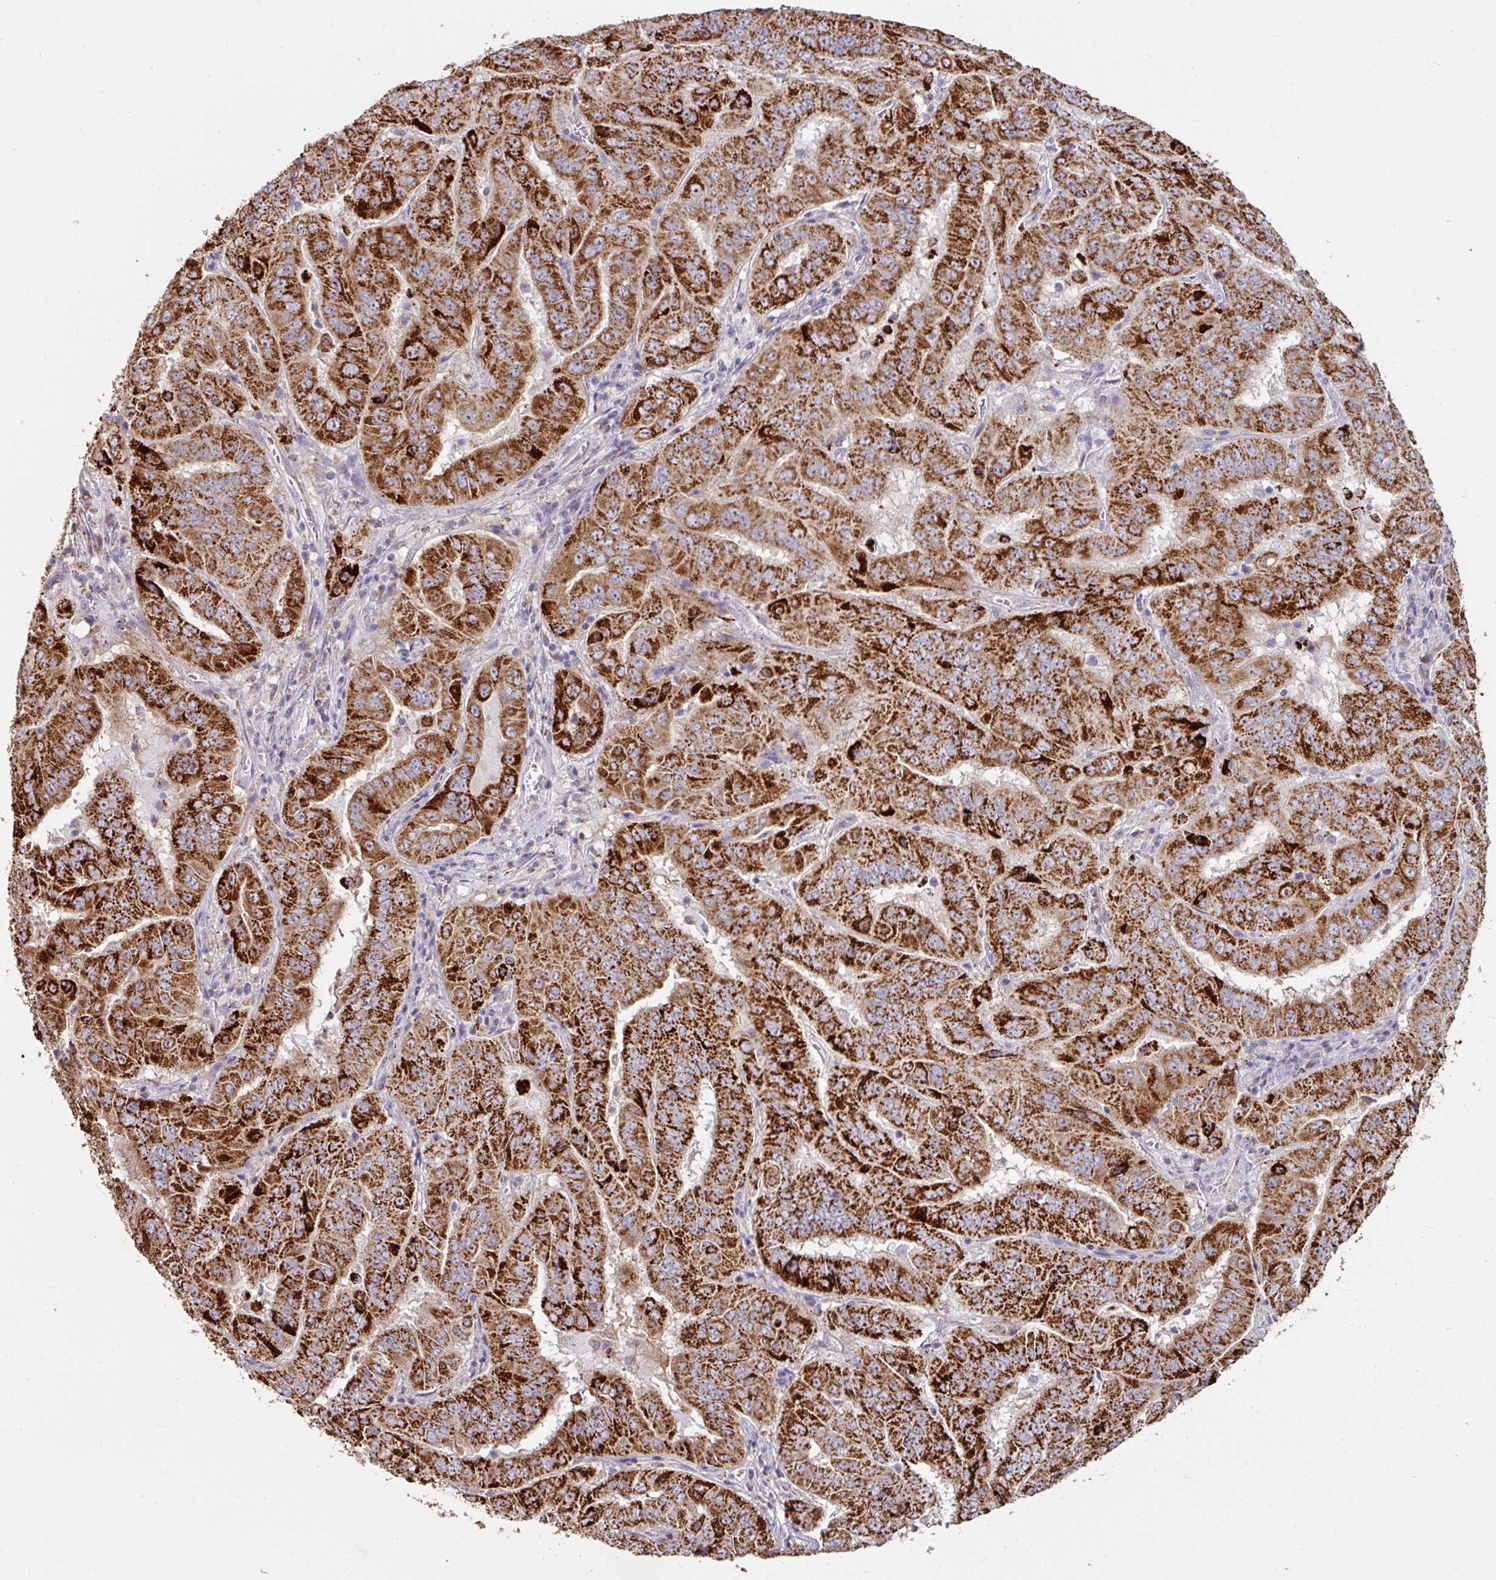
{"staining": {"intensity": "strong", "quantity": ">75%", "location": "cytoplasmic/membranous"}, "tissue": "pancreatic cancer", "cell_type": "Tumor cells", "image_type": "cancer", "snomed": [{"axis": "morphology", "description": "Adenocarcinoma, NOS"}, {"axis": "topography", "description": "Pancreas"}], "caption": "Pancreatic adenocarcinoma stained for a protein reveals strong cytoplasmic/membranous positivity in tumor cells.", "gene": "OR2D3", "patient": {"sex": "male", "age": 63}}